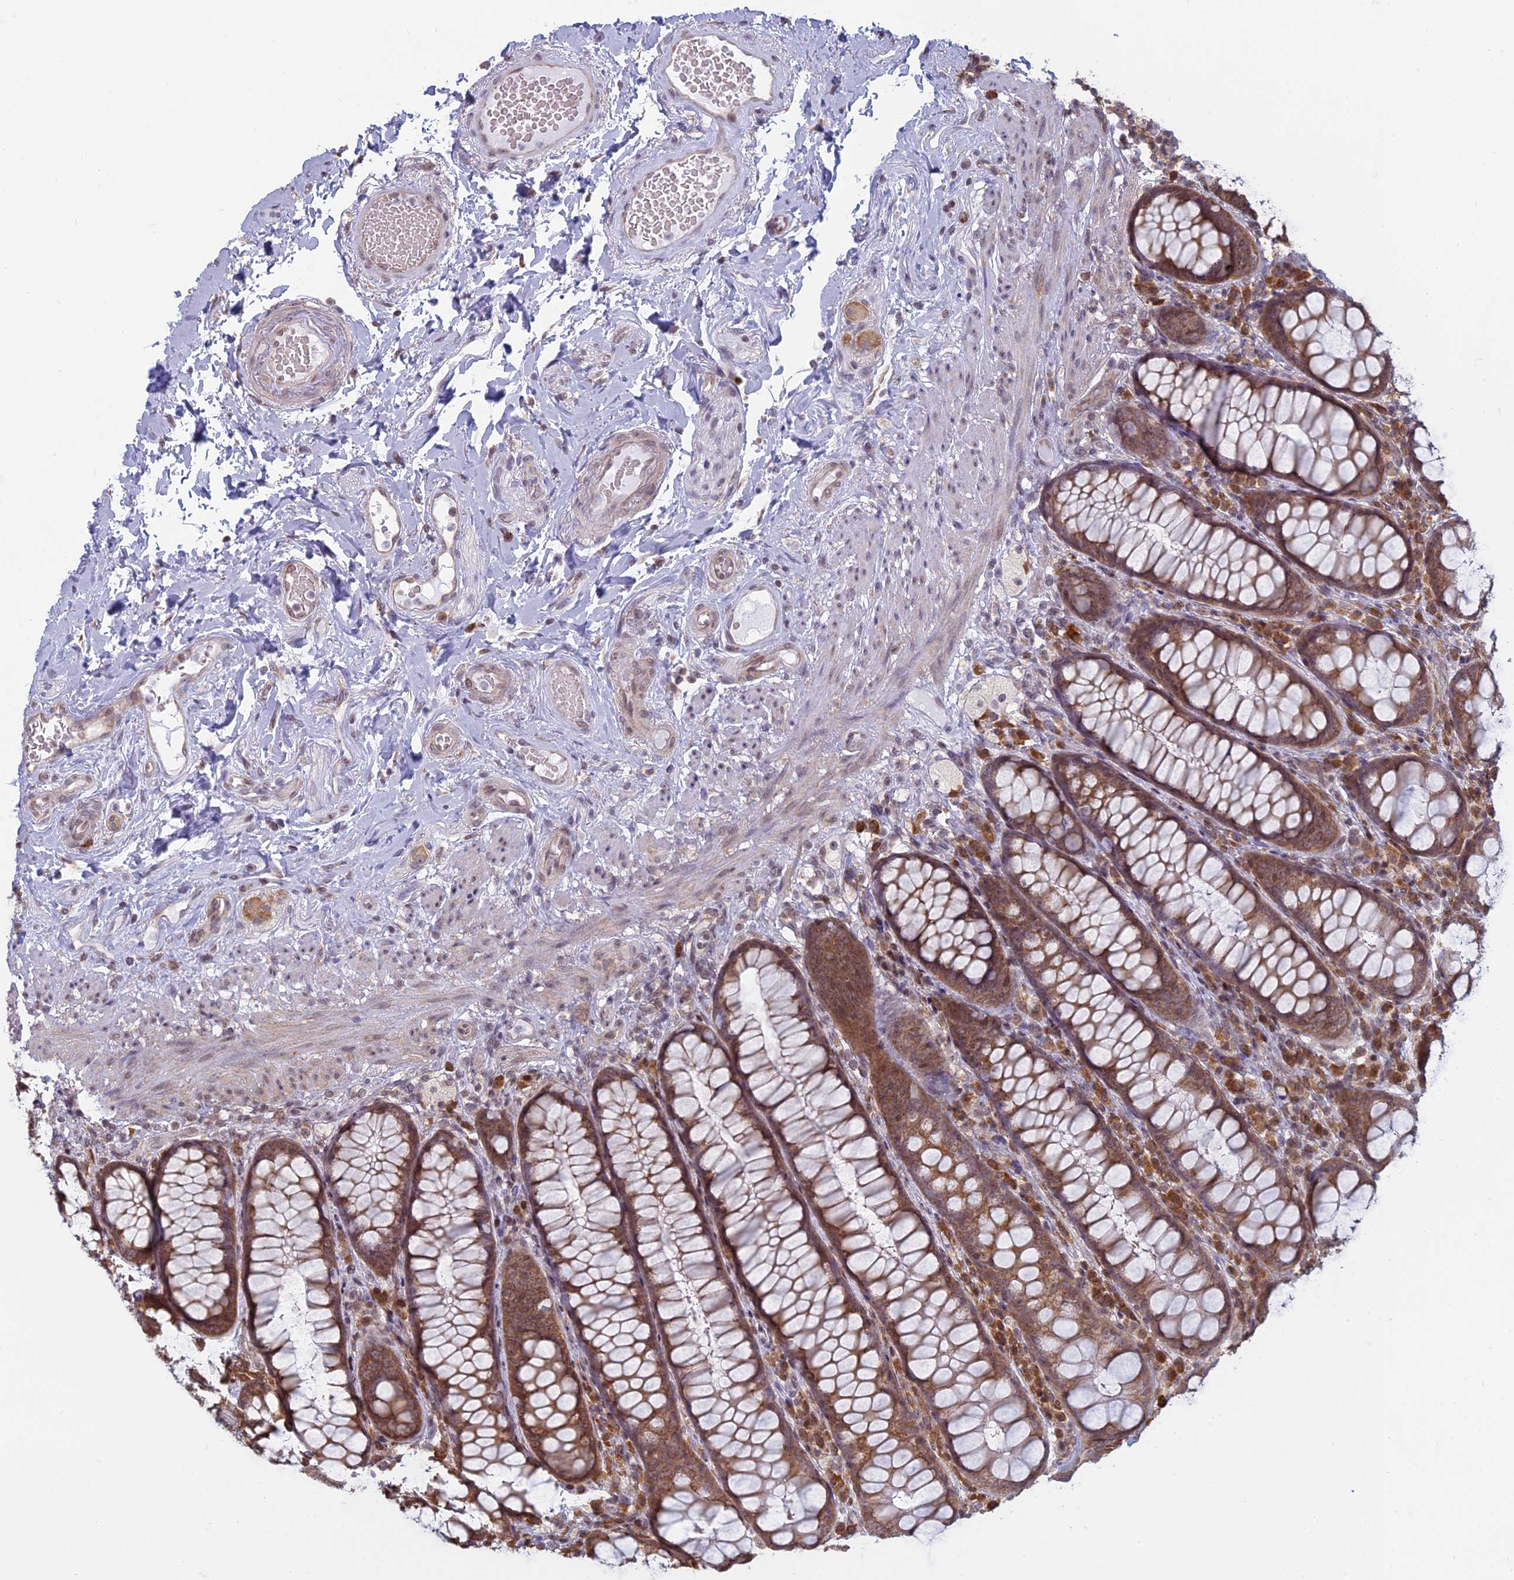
{"staining": {"intensity": "moderate", "quantity": ">75%", "location": "cytoplasmic/membranous,nuclear"}, "tissue": "rectum", "cell_type": "Glandular cells", "image_type": "normal", "snomed": [{"axis": "morphology", "description": "Normal tissue, NOS"}, {"axis": "topography", "description": "Rectum"}], "caption": "Immunohistochemistry (IHC) of normal rectum exhibits medium levels of moderate cytoplasmic/membranous,nuclear staining in approximately >75% of glandular cells. (Stains: DAB (3,3'-diaminobenzidine) in brown, nuclei in blue, Microscopy: brightfield microscopy at high magnification).", "gene": "RPS19BP1", "patient": {"sex": "male", "age": 83}}